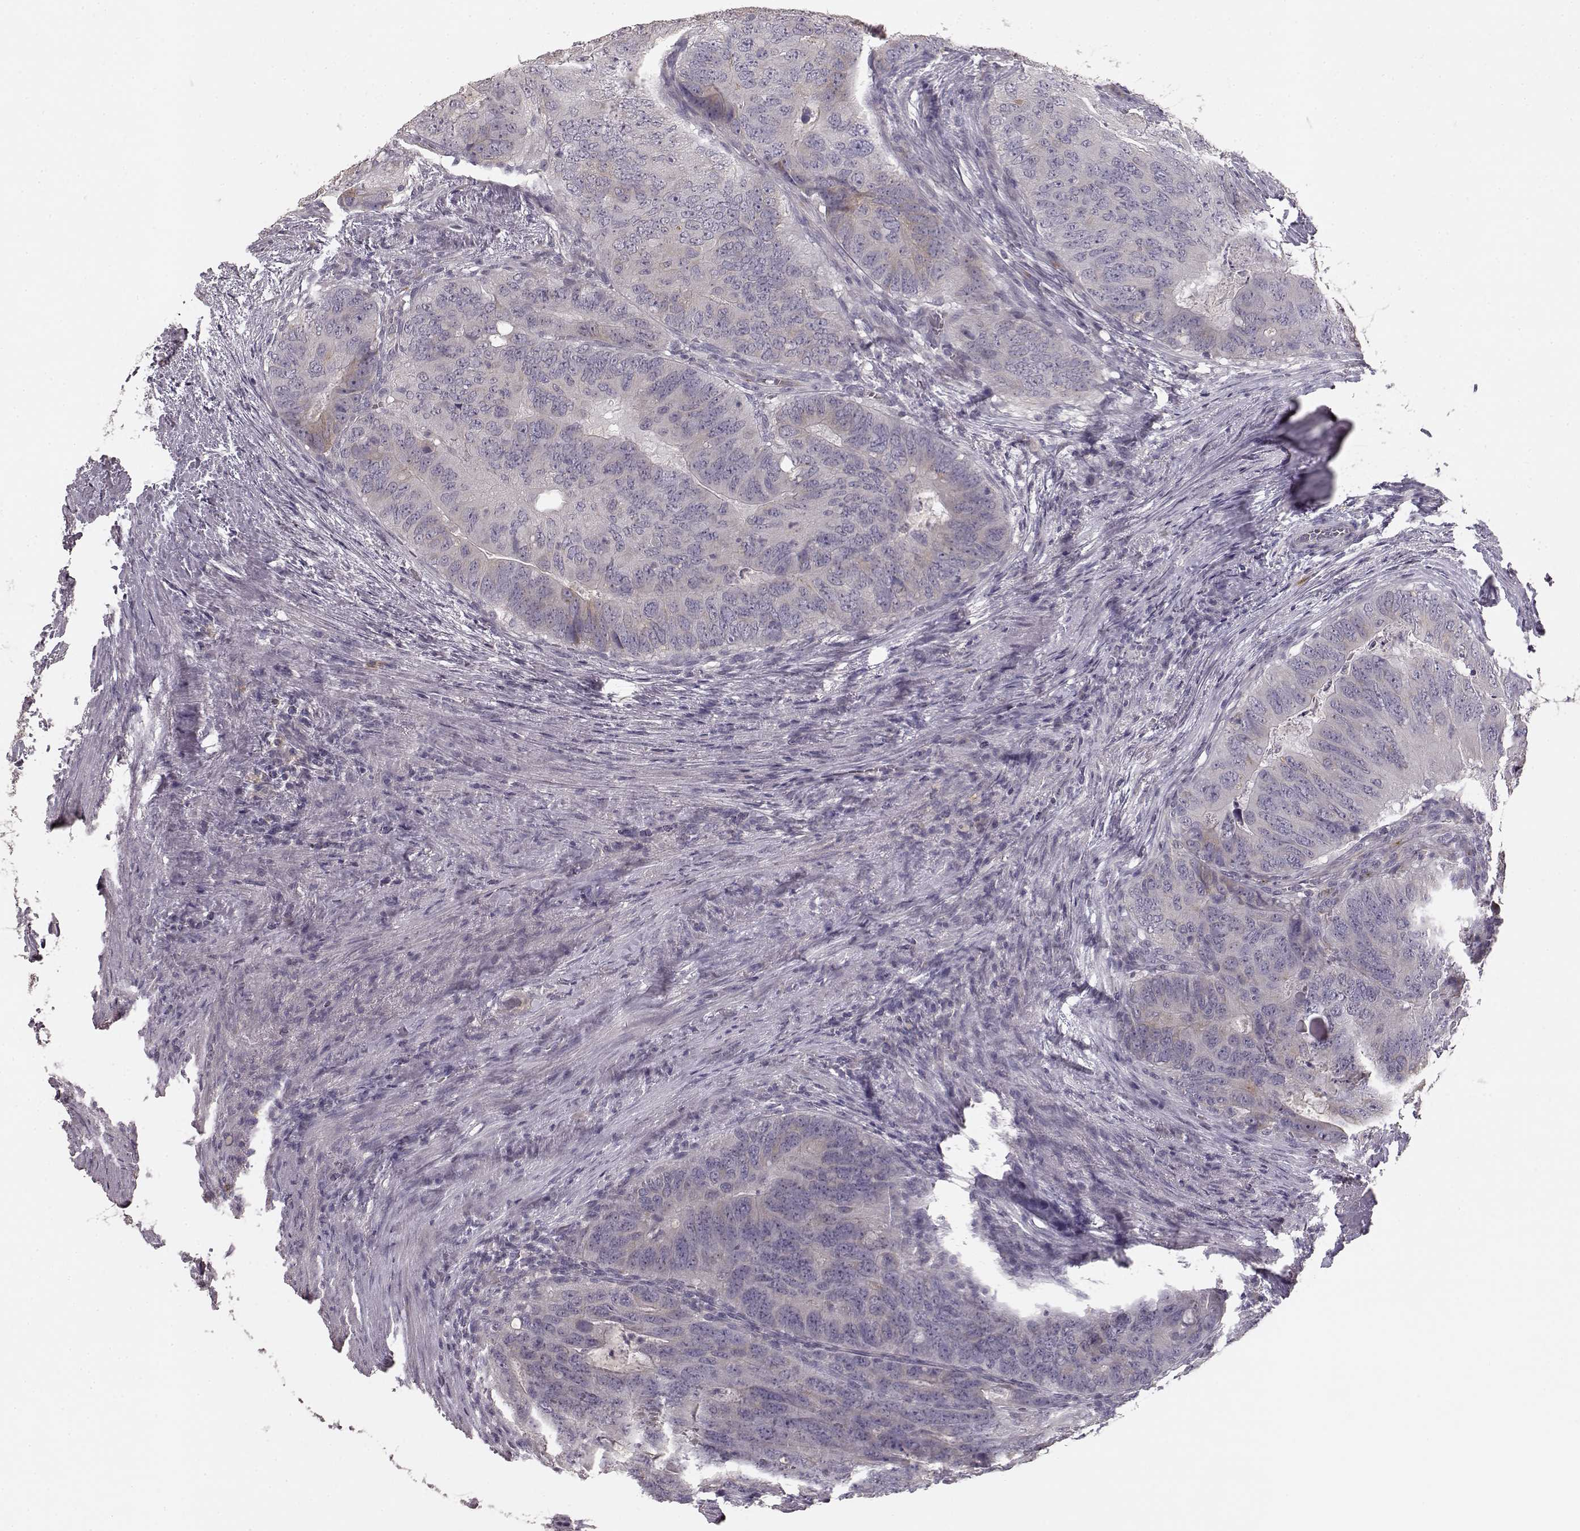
{"staining": {"intensity": "negative", "quantity": "none", "location": "none"}, "tissue": "colorectal cancer", "cell_type": "Tumor cells", "image_type": "cancer", "snomed": [{"axis": "morphology", "description": "Adenocarcinoma, NOS"}, {"axis": "topography", "description": "Colon"}], "caption": "Colorectal adenocarcinoma was stained to show a protein in brown. There is no significant positivity in tumor cells. Brightfield microscopy of IHC stained with DAB (brown) and hematoxylin (blue), captured at high magnification.", "gene": "GHR", "patient": {"sex": "male", "age": 79}}